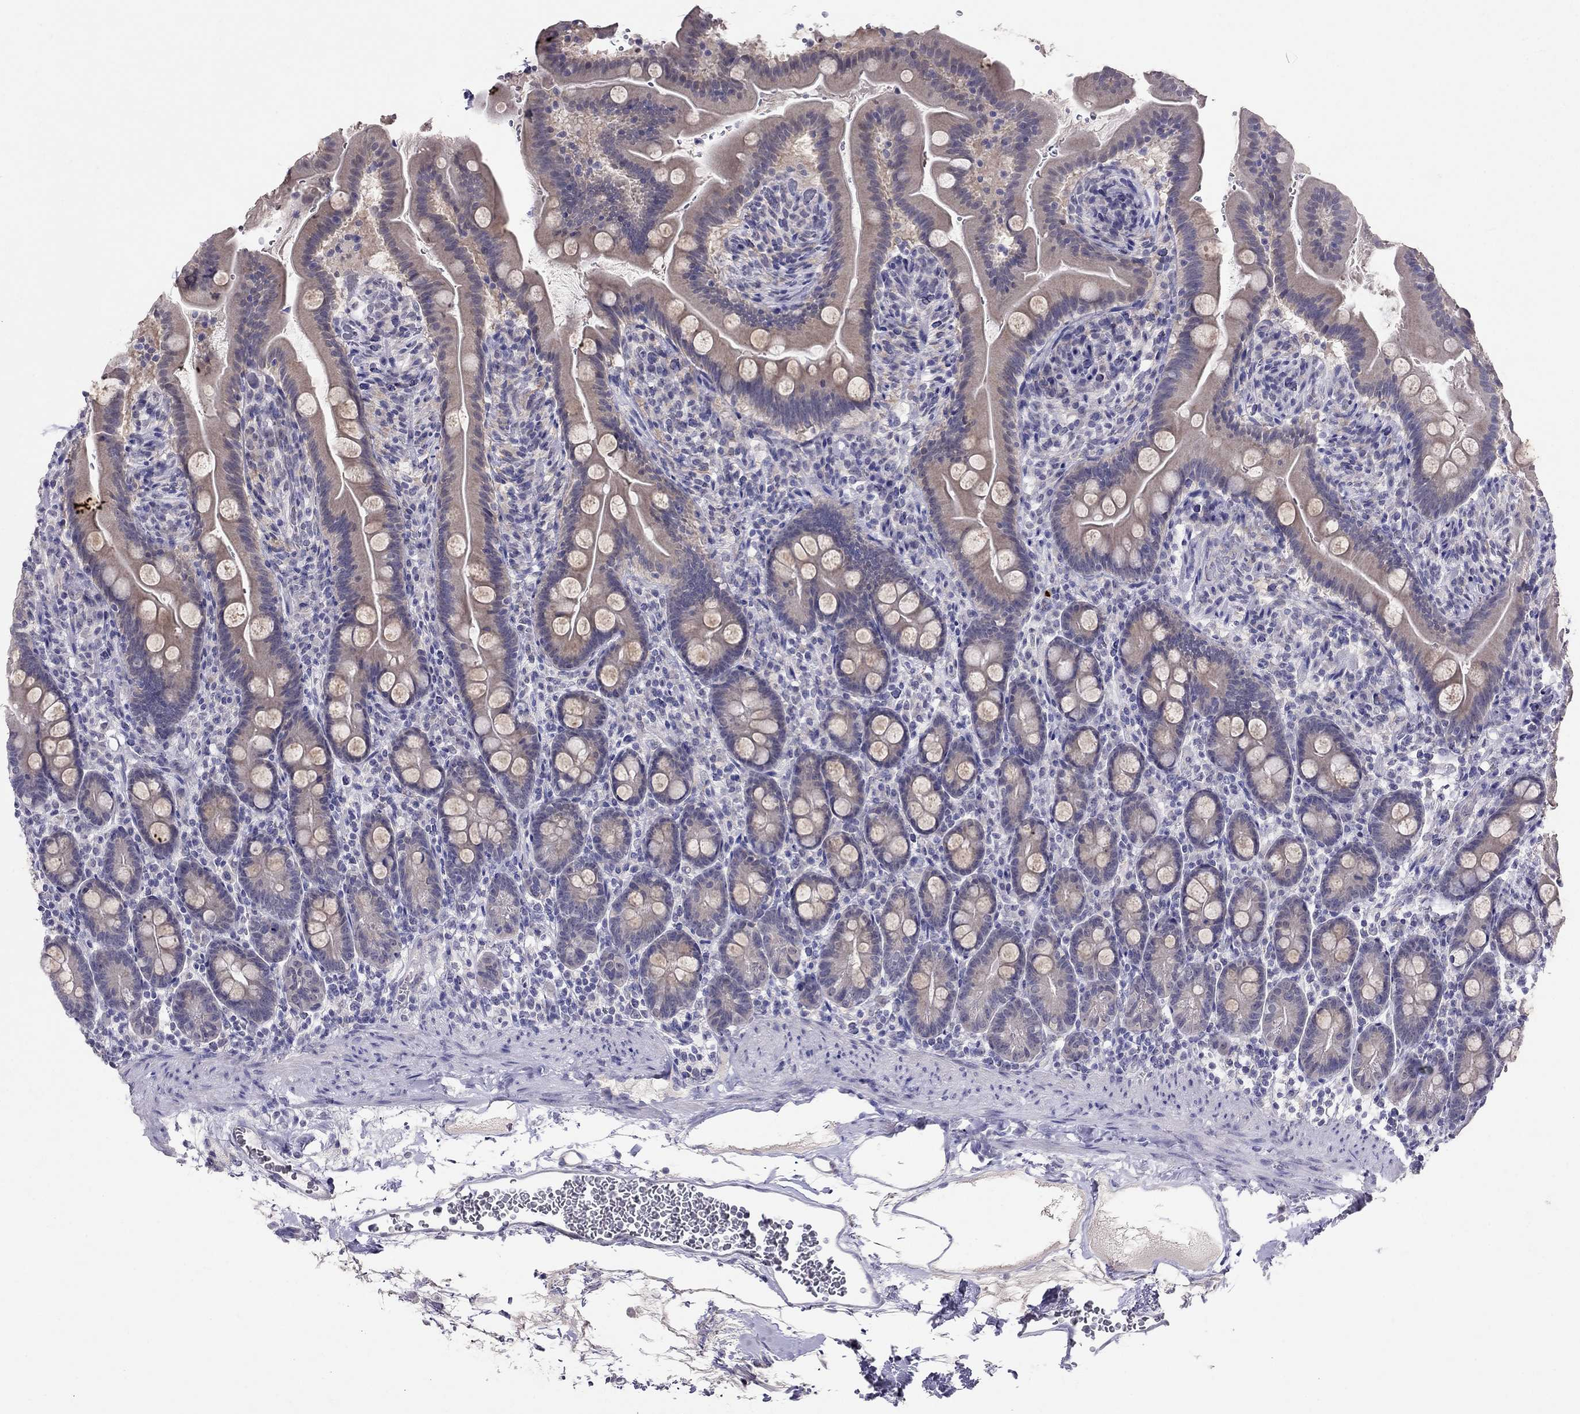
{"staining": {"intensity": "negative", "quantity": "none", "location": "none"}, "tissue": "small intestine", "cell_type": "Glandular cells", "image_type": "normal", "snomed": [{"axis": "morphology", "description": "Normal tissue, NOS"}, {"axis": "topography", "description": "Small intestine"}], "caption": "The image displays no significant staining in glandular cells of small intestine. The staining was performed using DAB to visualize the protein expression in brown, while the nuclei were stained in blue with hematoxylin (Magnification: 20x).", "gene": "MYO3B", "patient": {"sex": "female", "age": 44}}